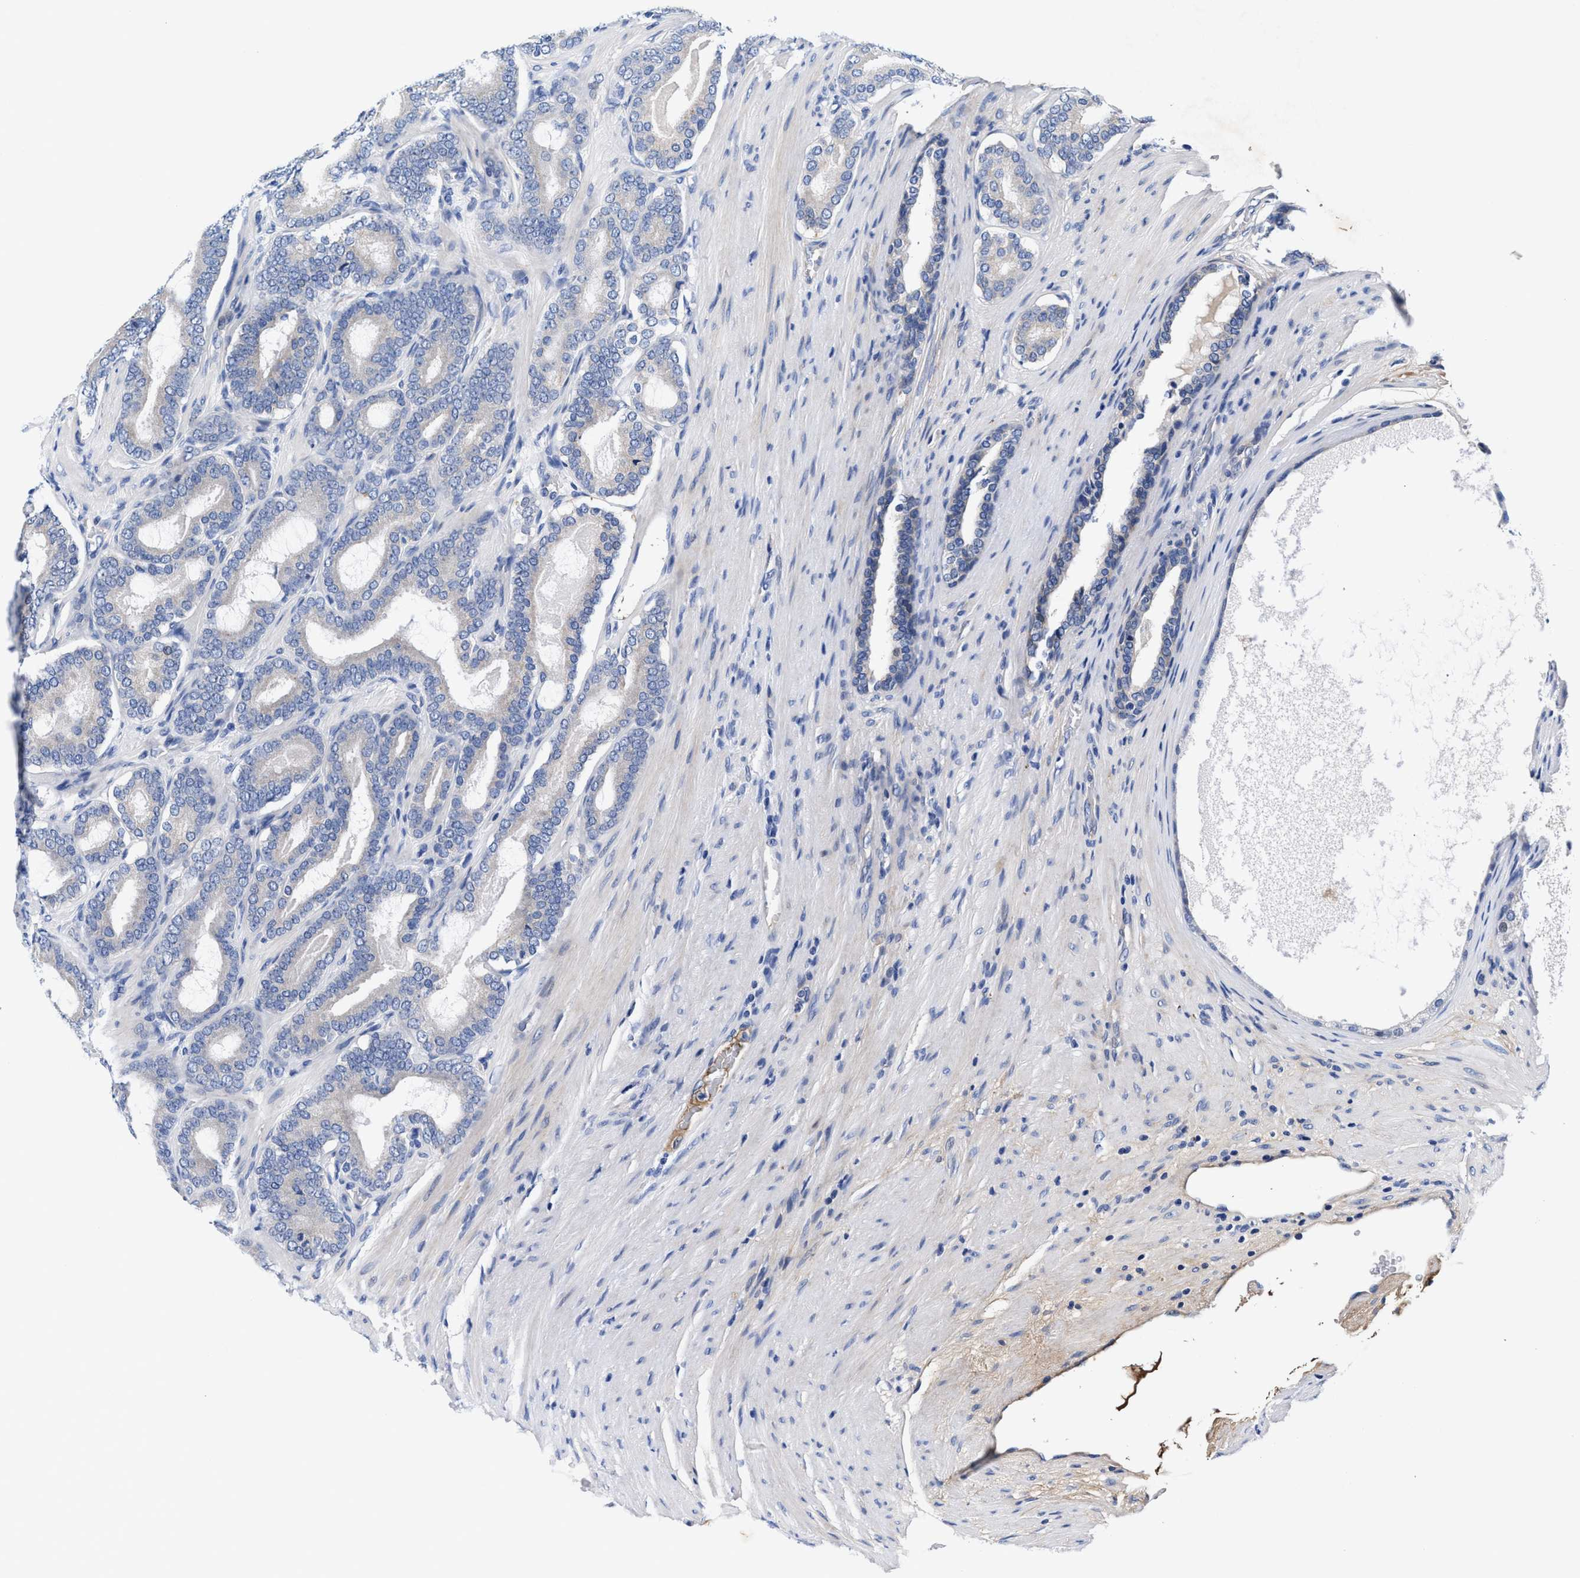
{"staining": {"intensity": "negative", "quantity": "none", "location": "none"}, "tissue": "prostate cancer", "cell_type": "Tumor cells", "image_type": "cancer", "snomed": [{"axis": "morphology", "description": "Adenocarcinoma, High grade"}, {"axis": "topography", "description": "Prostate"}], "caption": "Immunohistochemistry (IHC) micrograph of neoplastic tissue: prostate cancer stained with DAB (3,3'-diaminobenzidine) demonstrates no significant protein expression in tumor cells.", "gene": "DHRS13", "patient": {"sex": "male", "age": 60}}